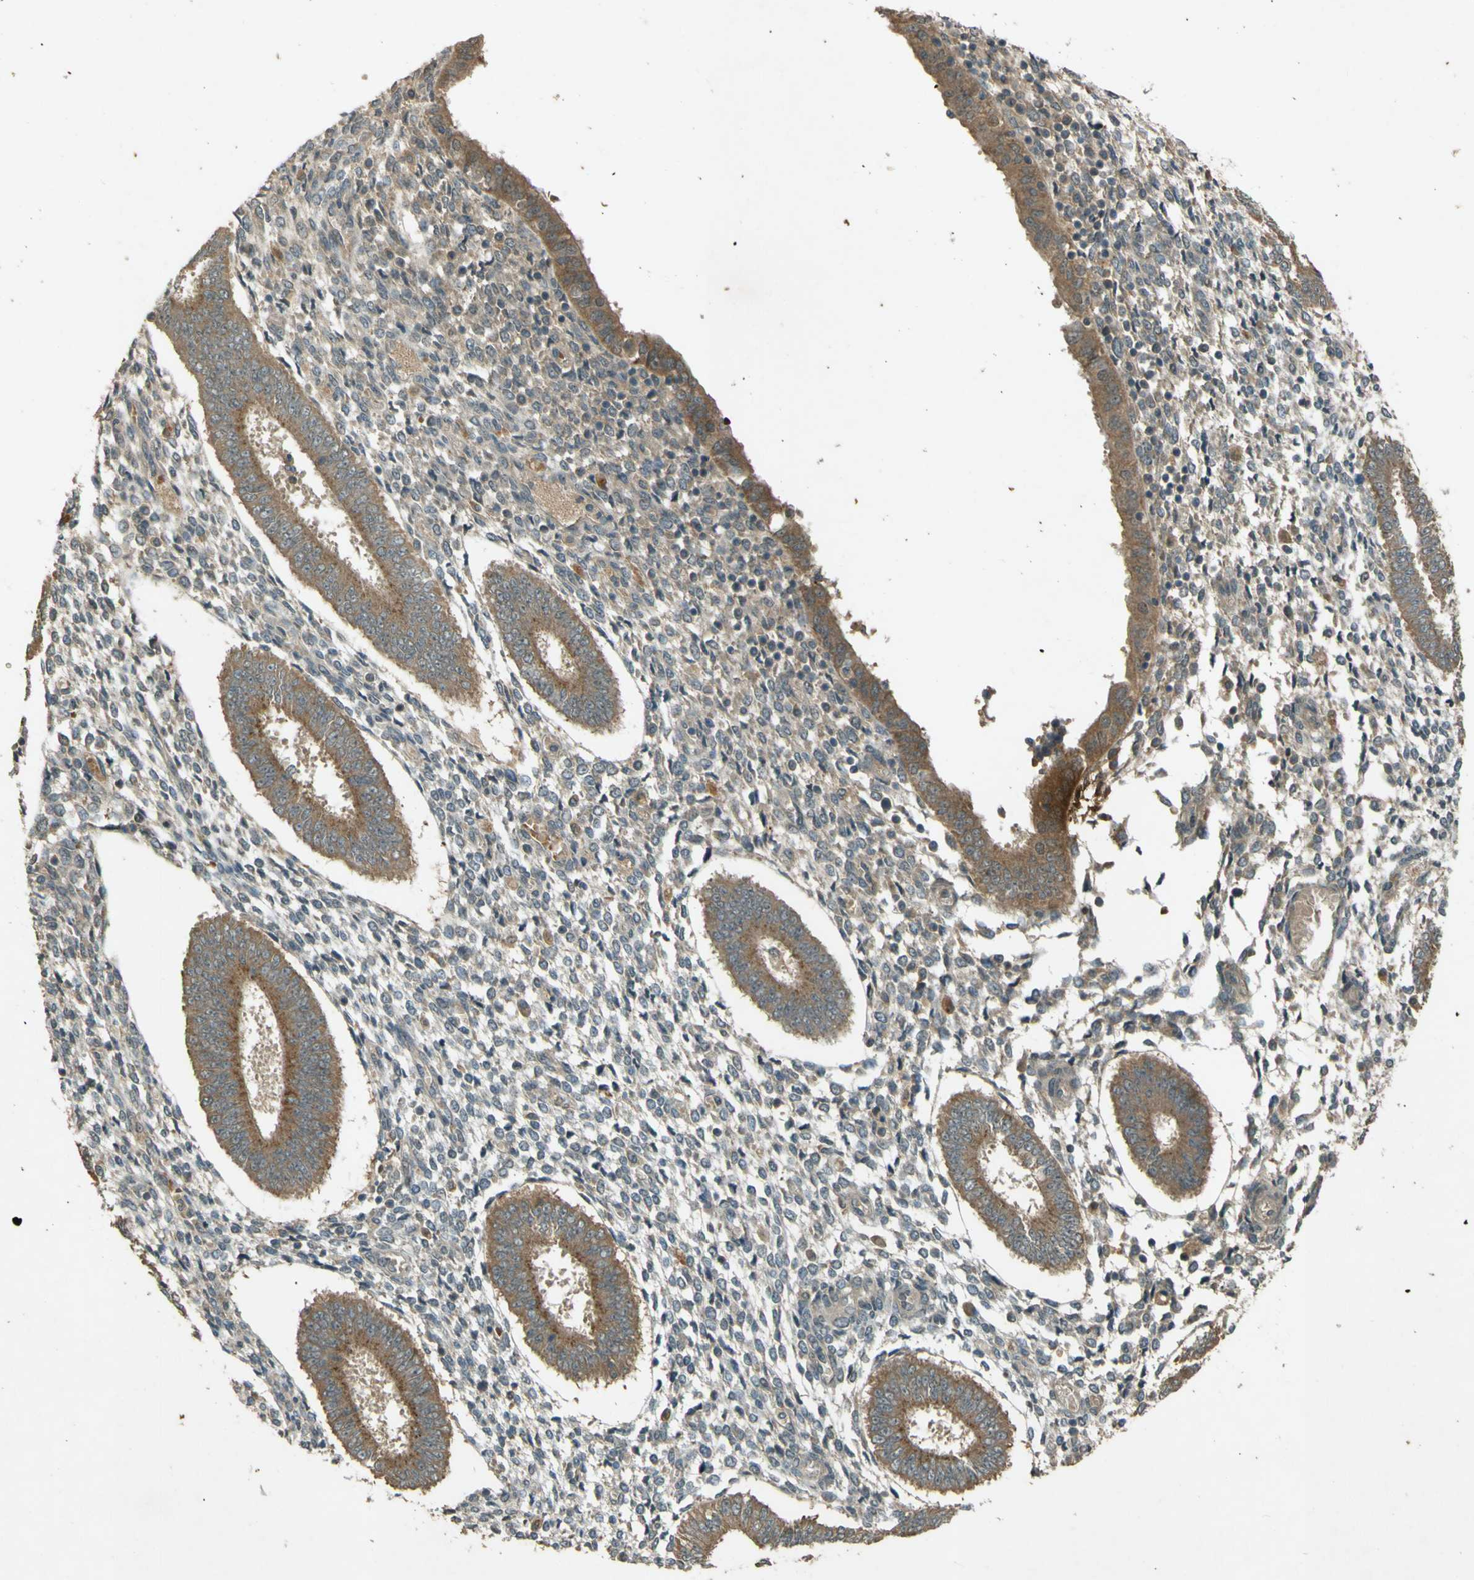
{"staining": {"intensity": "weak", "quantity": "25%-75%", "location": "cytoplasmic/membranous"}, "tissue": "endometrium", "cell_type": "Cells in endometrial stroma", "image_type": "normal", "snomed": [{"axis": "morphology", "description": "Normal tissue, NOS"}, {"axis": "topography", "description": "Endometrium"}], "caption": "Normal endometrium shows weak cytoplasmic/membranous staining in about 25%-75% of cells in endometrial stroma, visualized by immunohistochemistry.", "gene": "MPDZ", "patient": {"sex": "female", "age": 35}}